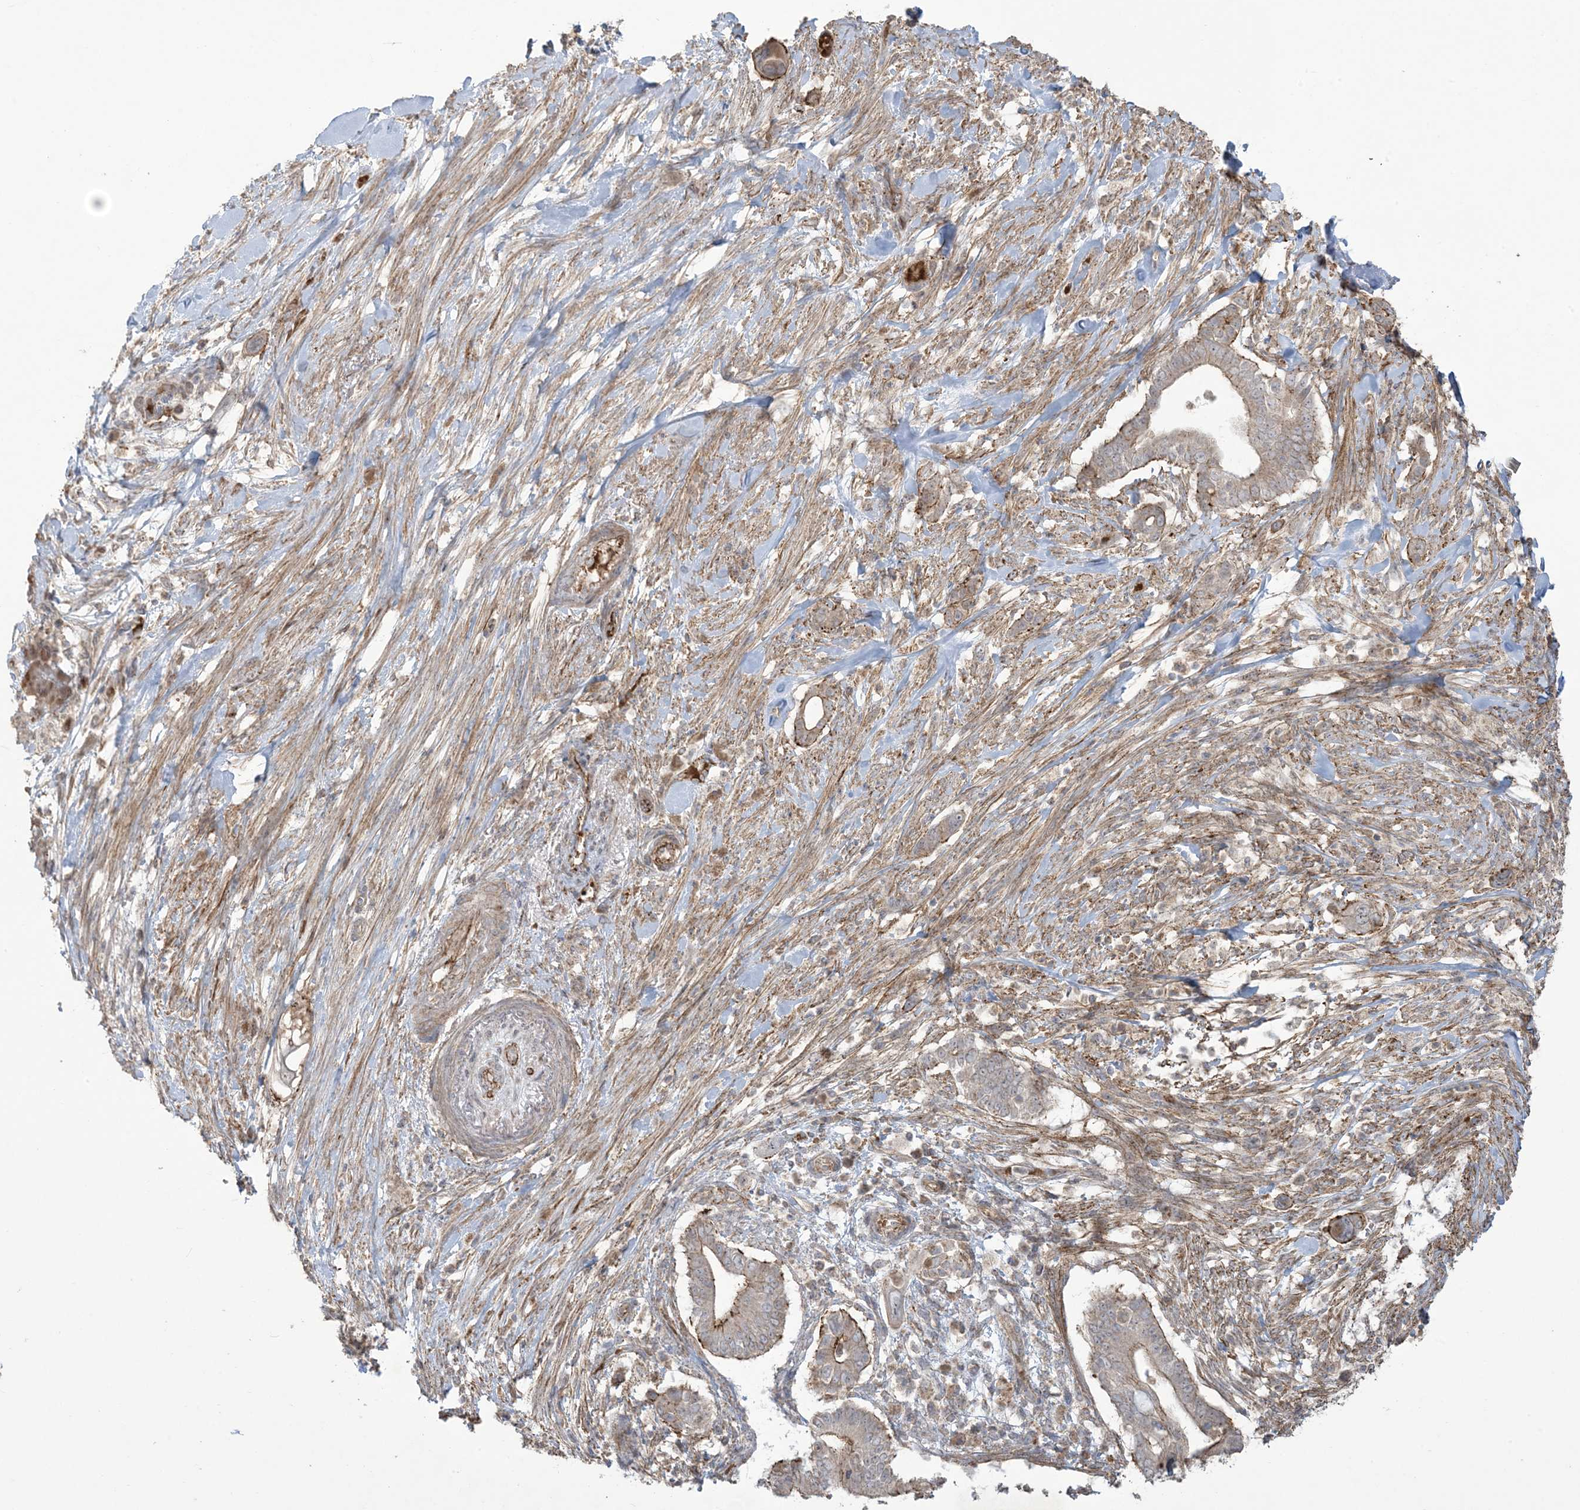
{"staining": {"intensity": "weak", "quantity": "<25%", "location": "cytoplasmic/membranous"}, "tissue": "pancreatic cancer", "cell_type": "Tumor cells", "image_type": "cancer", "snomed": [{"axis": "morphology", "description": "Adenocarcinoma, NOS"}, {"axis": "topography", "description": "Pancreas"}], "caption": "Adenocarcinoma (pancreatic) stained for a protein using immunohistochemistry demonstrates no staining tumor cells.", "gene": "KLHL18", "patient": {"sex": "male", "age": 68}}